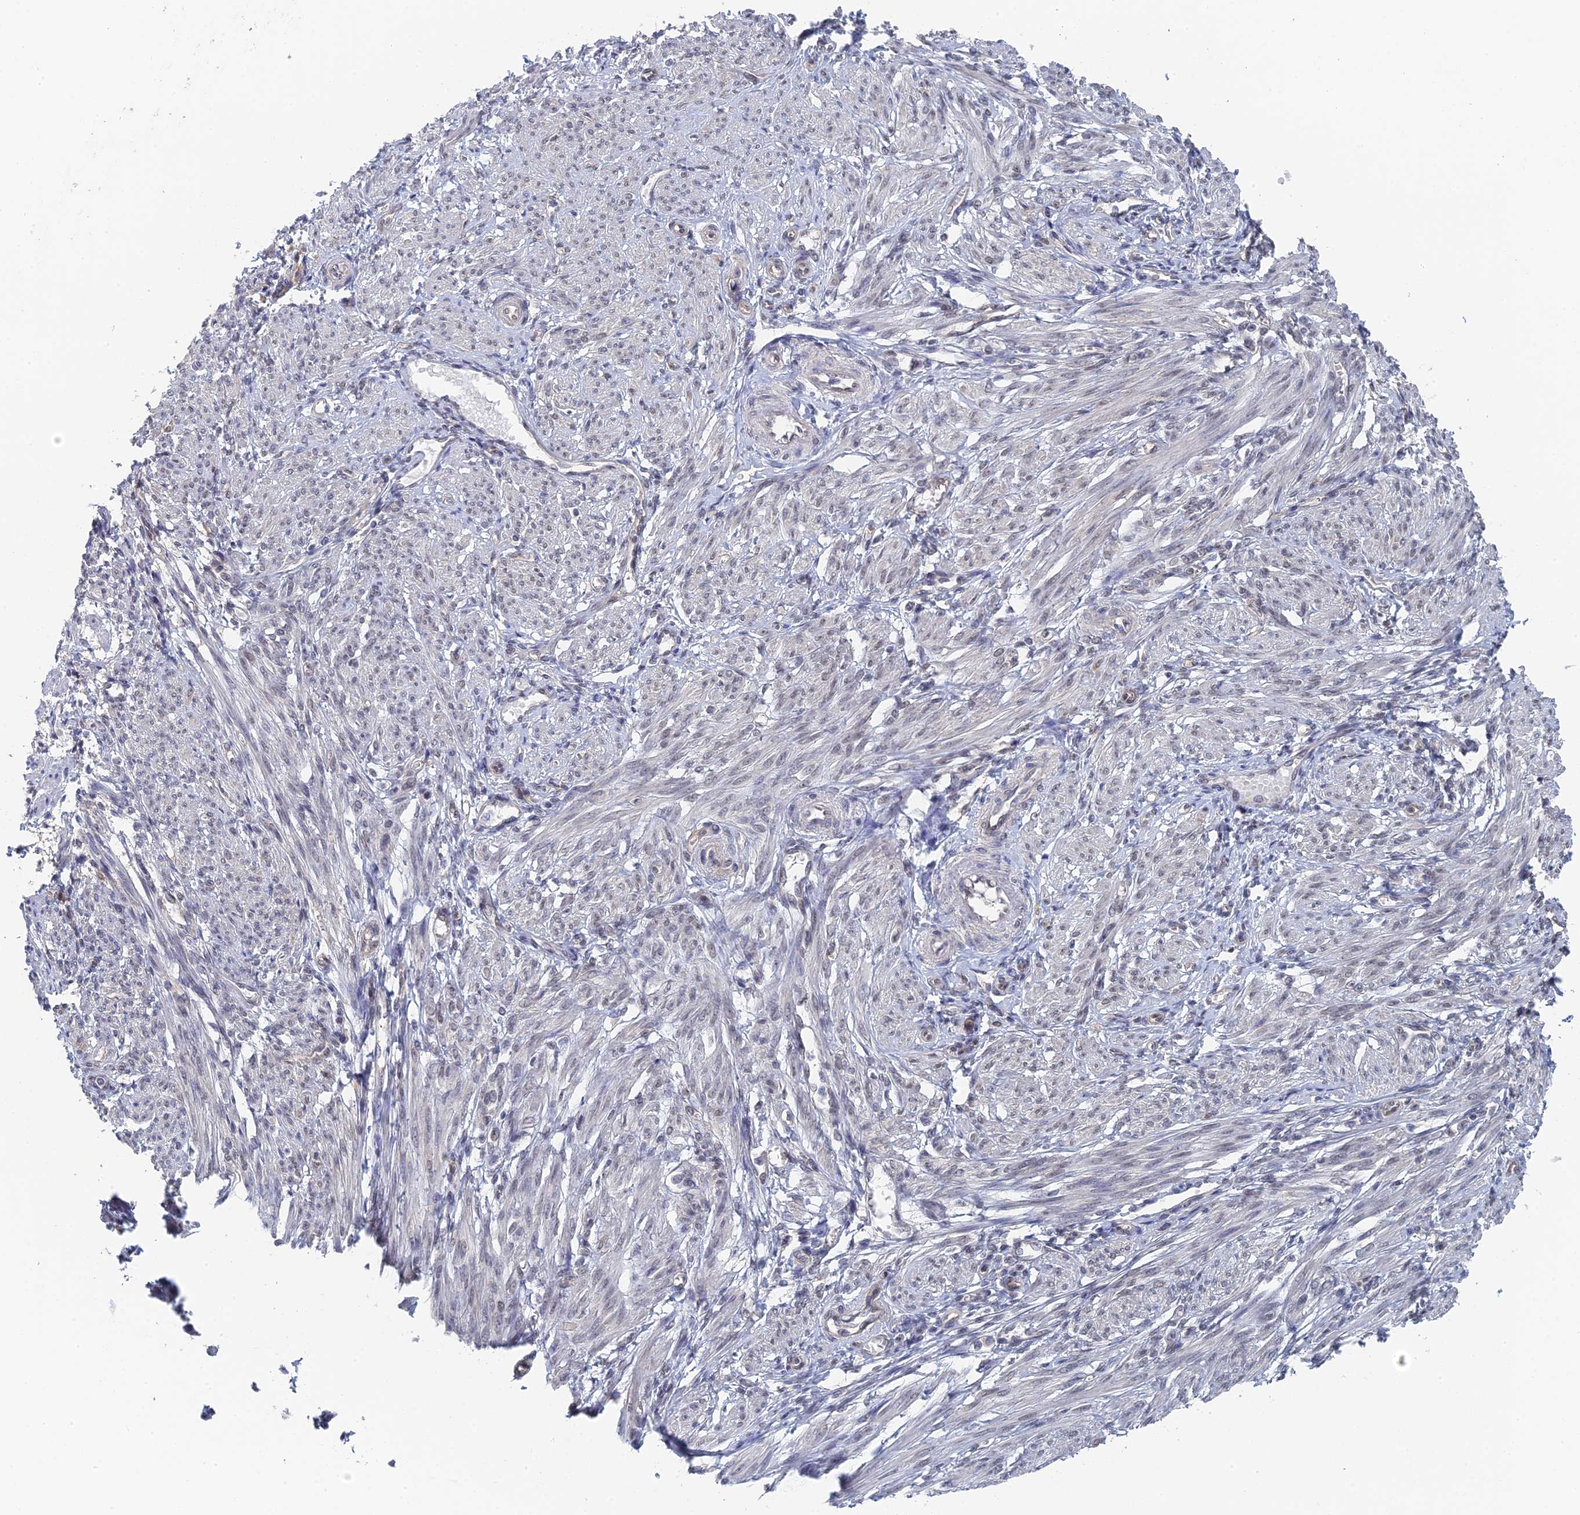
{"staining": {"intensity": "moderate", "quantity": "<25%", "location": "nuclear"}, "tissue": "smooth muscle", "cell_type": "Smooth muscle cells", "image_type": "normal", "snomed": [{"axis": "morphology", "description": "Normal tissue, NOS"}, {"axis": "morphology", "description": "Adenocarcinoma, NOS"}, {"axis": "topography", "description": "Colon"}, {"axis": "topography", "description": "Peripheral nerve tissue"}], "caption": "DAB (3,3'-diaminobenzidine) immunohistochemical staining of unremarkable human smooth muscle reveals moderate nuclear protein positivity in about <25% of smooth muscle cells. (DAB IHC, brown staining for protein, blue staining for nuclei).", "gene": "TSSC4", "patient": {"sex": "male", "age": 14}}